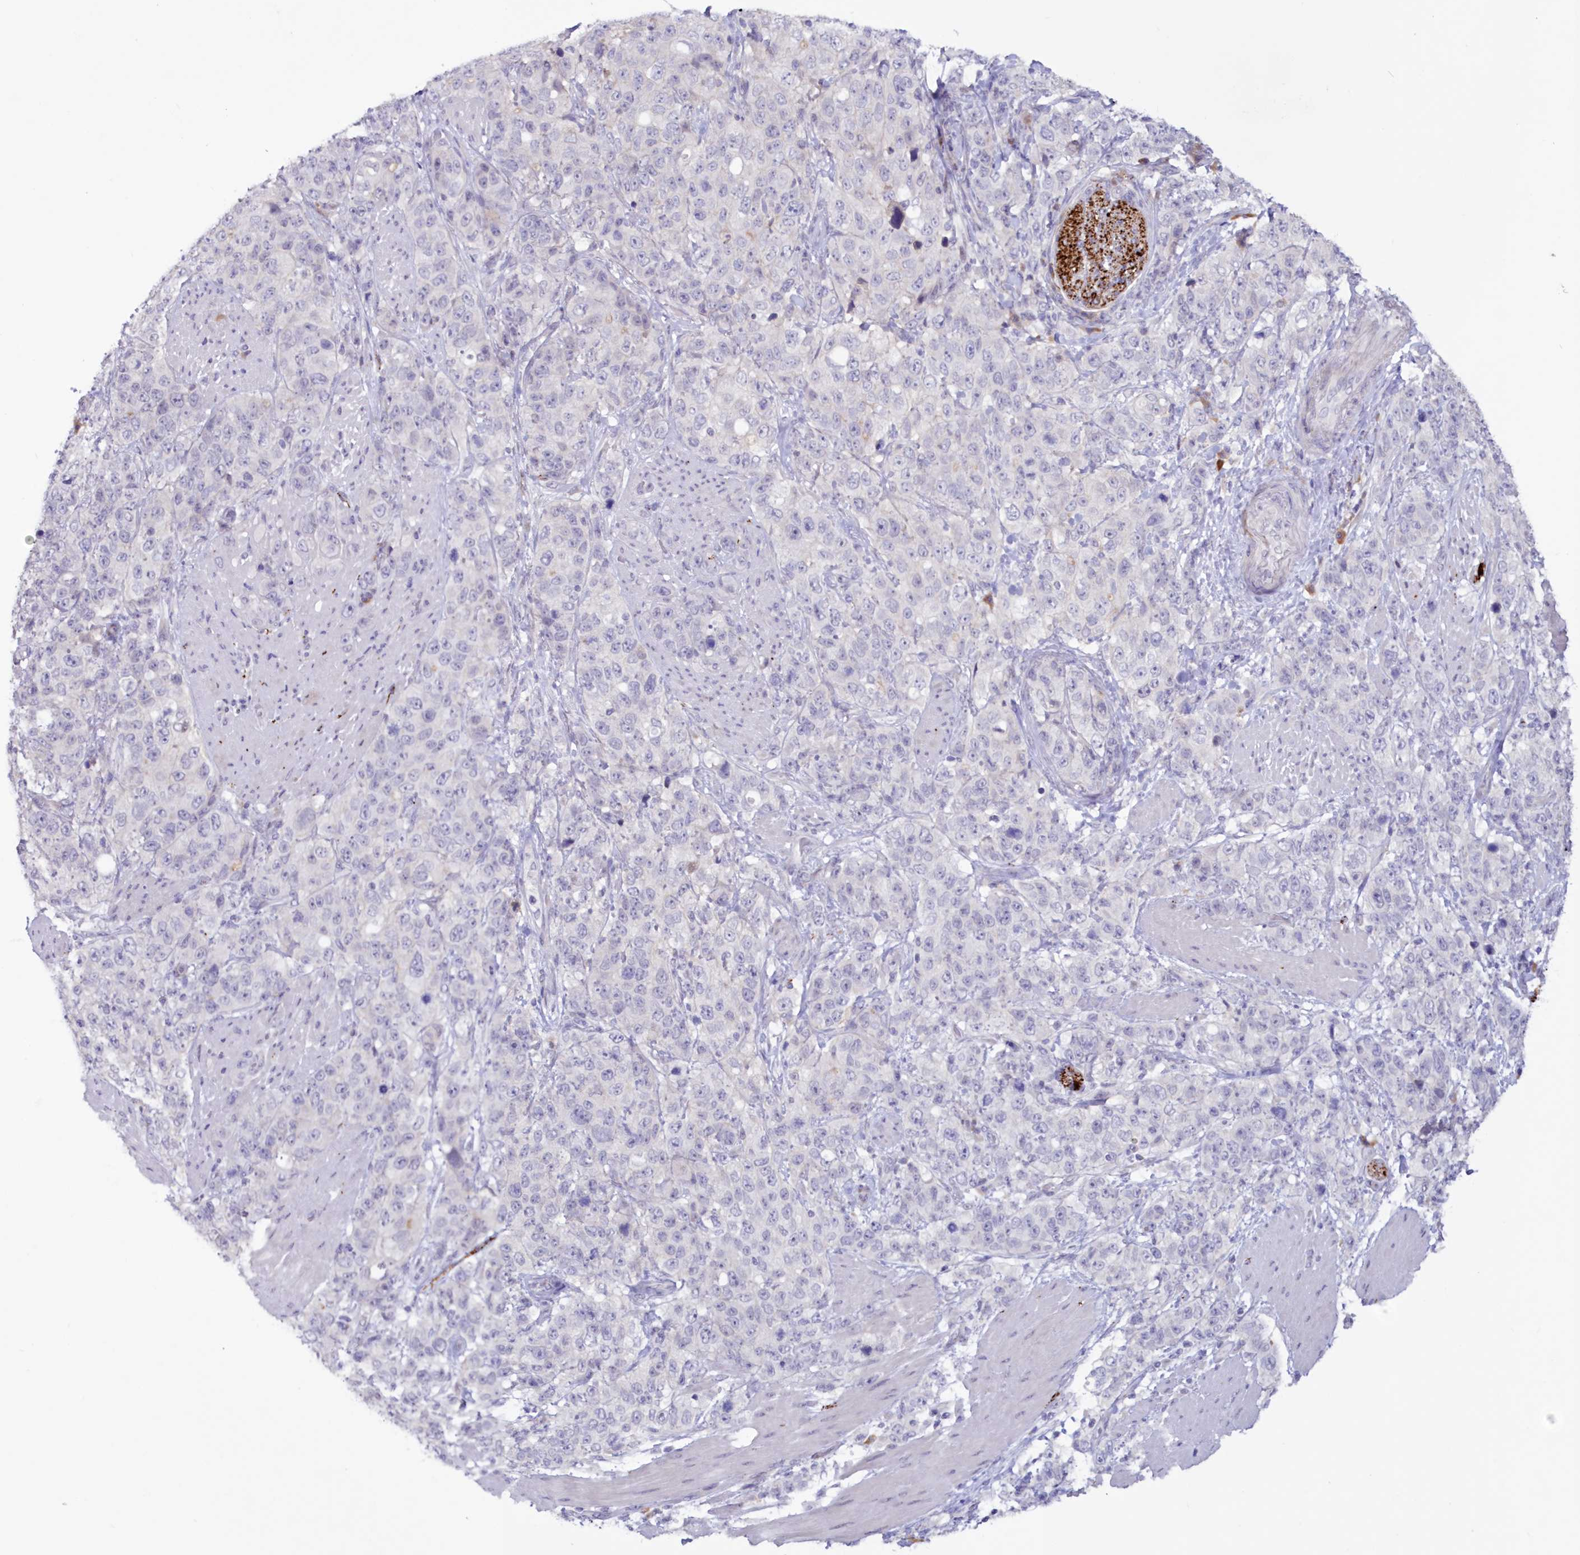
{"staining": {"intensity": "negative", "quantity": "none", "location": "none"}, "tissue": "stomach cancer", "cell_type": "Tumor cells", "image_type": "cancer", "snomed": [{"axis": "morphology", "description": "Adenocarcinoma, NOS"}, {"axis": "topography", "description": "Stomach"}], "caption": "Stomach adenocarcinoma was stained to show a protein in brown. There is no significant staining in tumor cells.", "gene": "SNED1", "patient": {"sex": "male", "age": 48}}